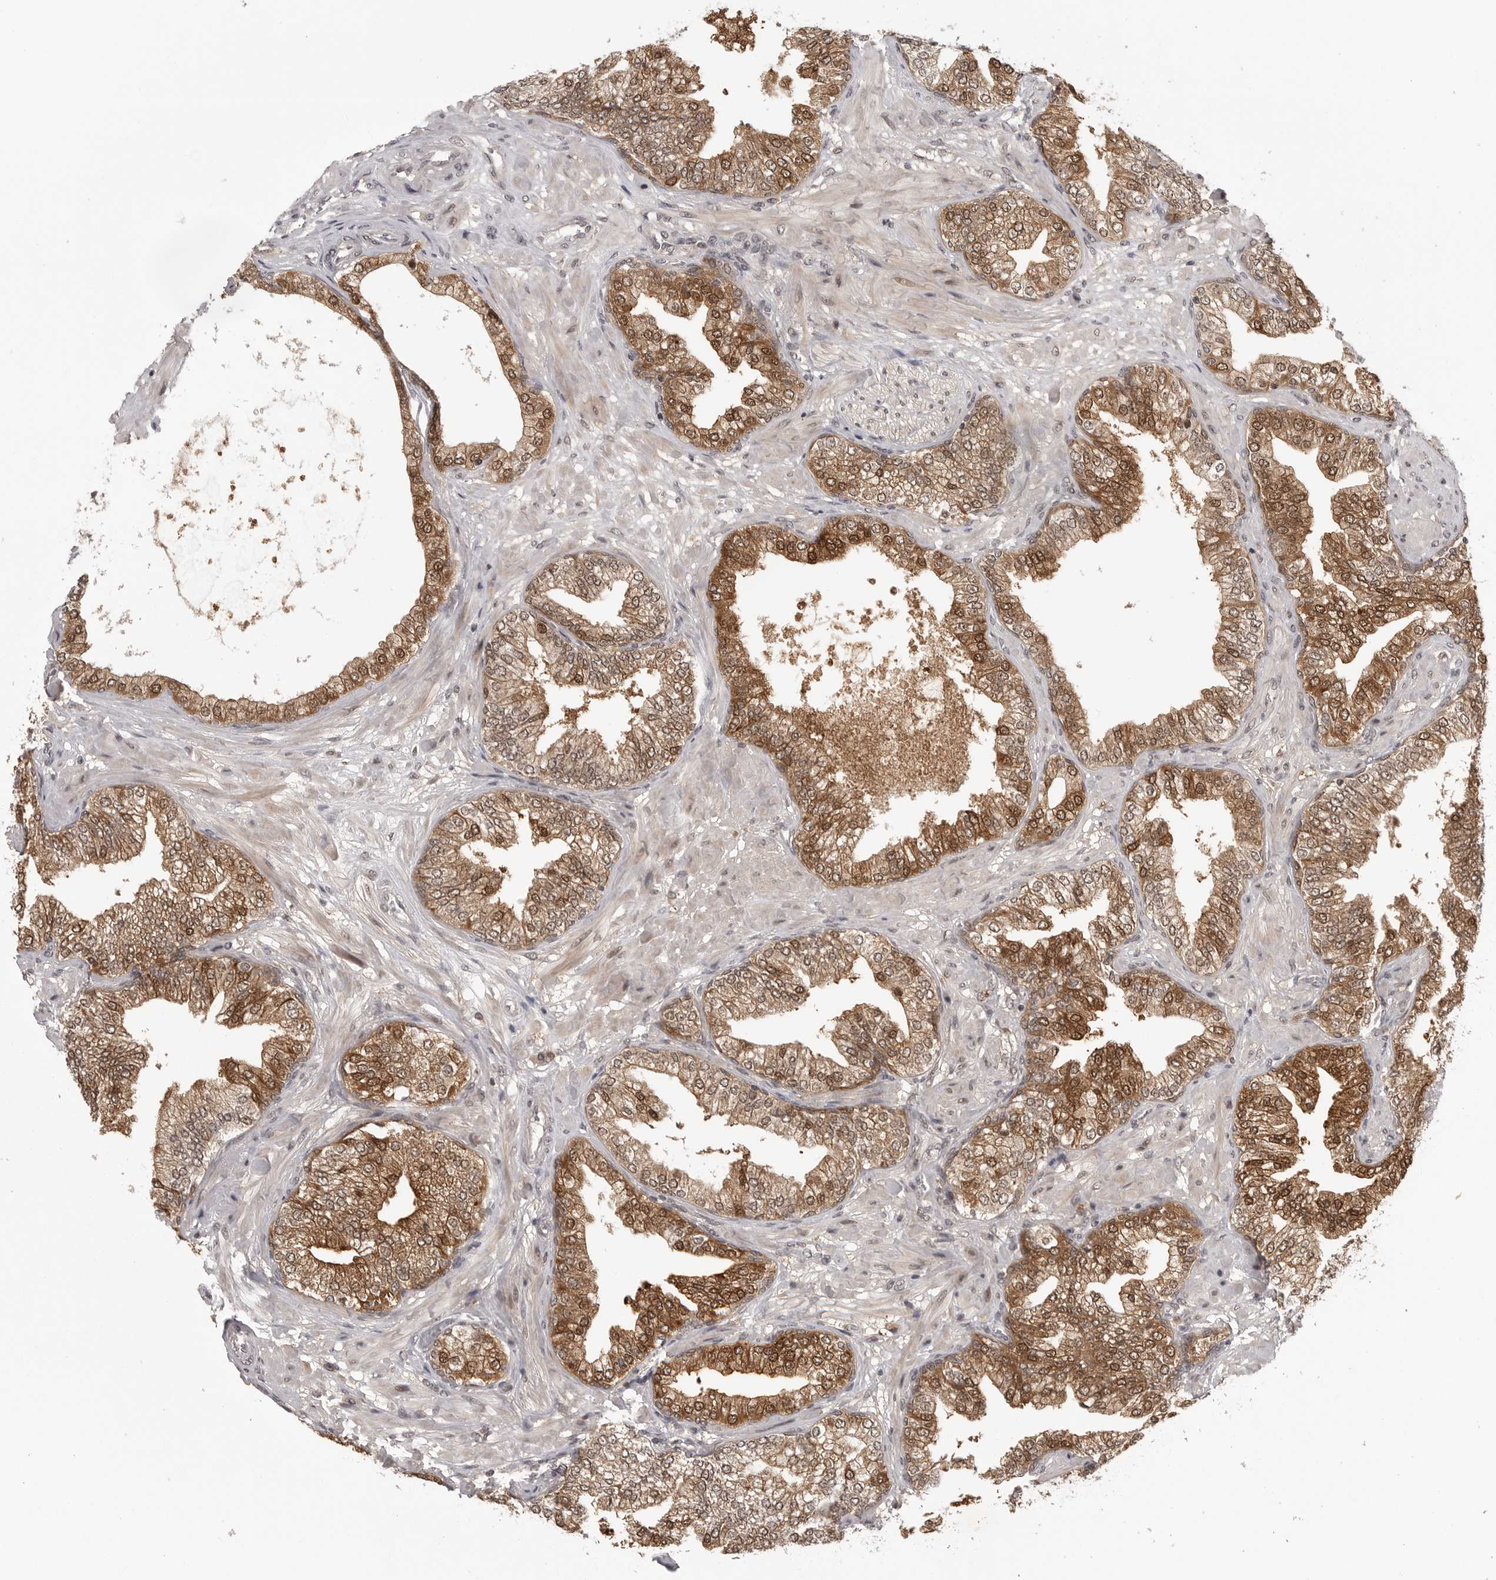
{"staining": {"intensity": "moderate", "quantity": ">75%", "location": "cytoplasmic/membranous,nuclear"}, "tissue": "prostate cancer", "cell_type": "Tumor cells", "image_type": "cancer", "snomed": [{"axis": "morphology", "description": "Adenocarcinoma, High grade"}, {"axis": "topography", "description": "Prostate"}], "caption": "Brown immunohistochemical staining in prostate cancer (high-grade adenocarcinoma) displays moderate cytoplasmic/membranous and nuclear positivity in approximately >75% of tumor cells. Nuclei are stained in blue.", "gene": "PEG3", "patient": {"sex": "male", "age": 59}}